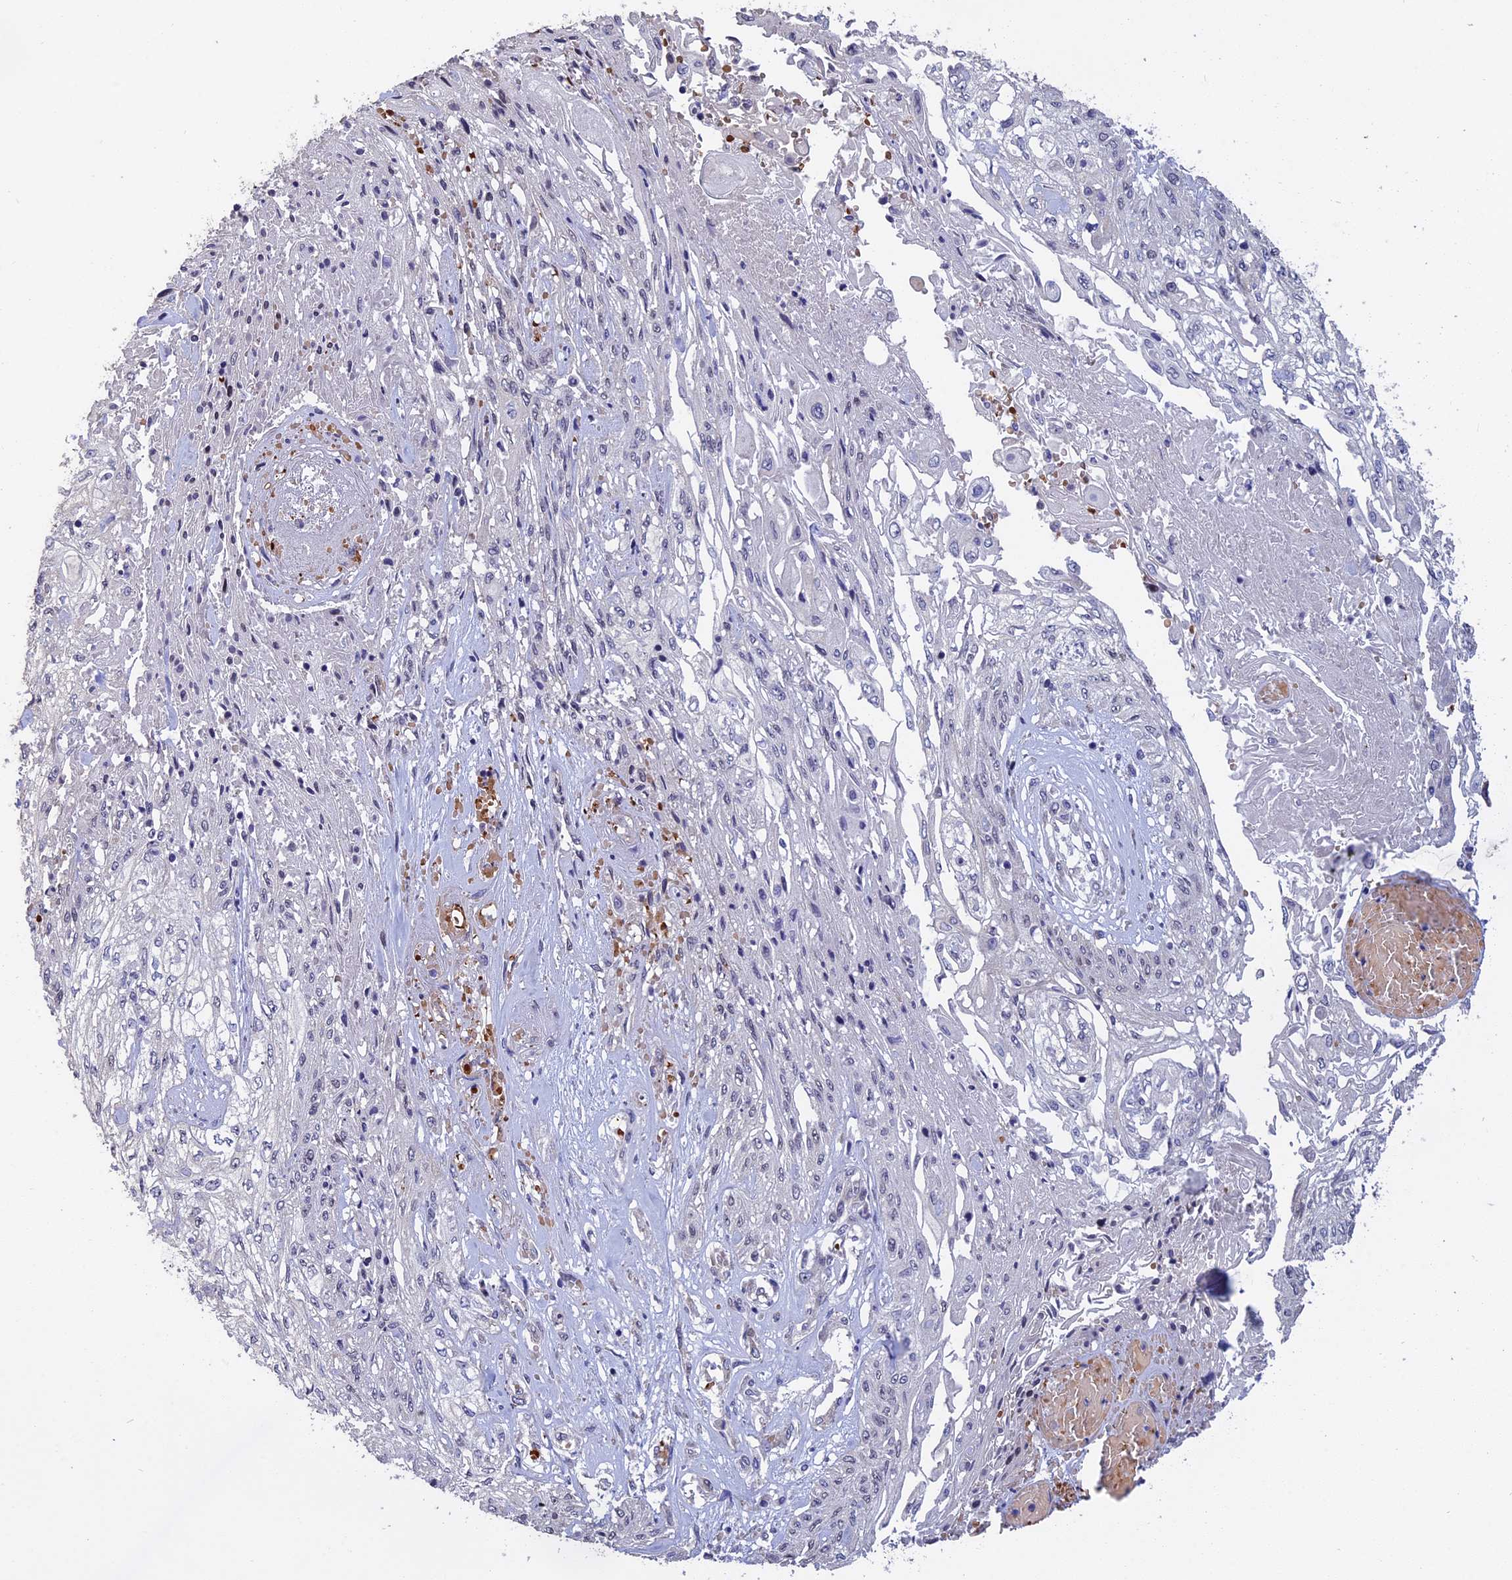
{"staining": {"intensity": "negative", "quantity": "none", "location": "none"}, "tissue": "skin cancer", "cell_type": "Tumor cells", "image_type": "cancer", "snomed": [{"axis": "morphology", "description": "Squamous cell carcinoma, NOS"}, {"axis": "morphology", "description": "Squamous cell carcinoma, metastatic, NOS"}, {"axis": "topography", "description": "Skin"}, {"axis": "topography", "description": "Lymph node"}], "caption": "A micrograph of human metastatic squamous cell carcinoma (skin) is negative for staining in tumor cells.", "gene": "KNOP1", "patient": {"sex": "male", "age": 75}}